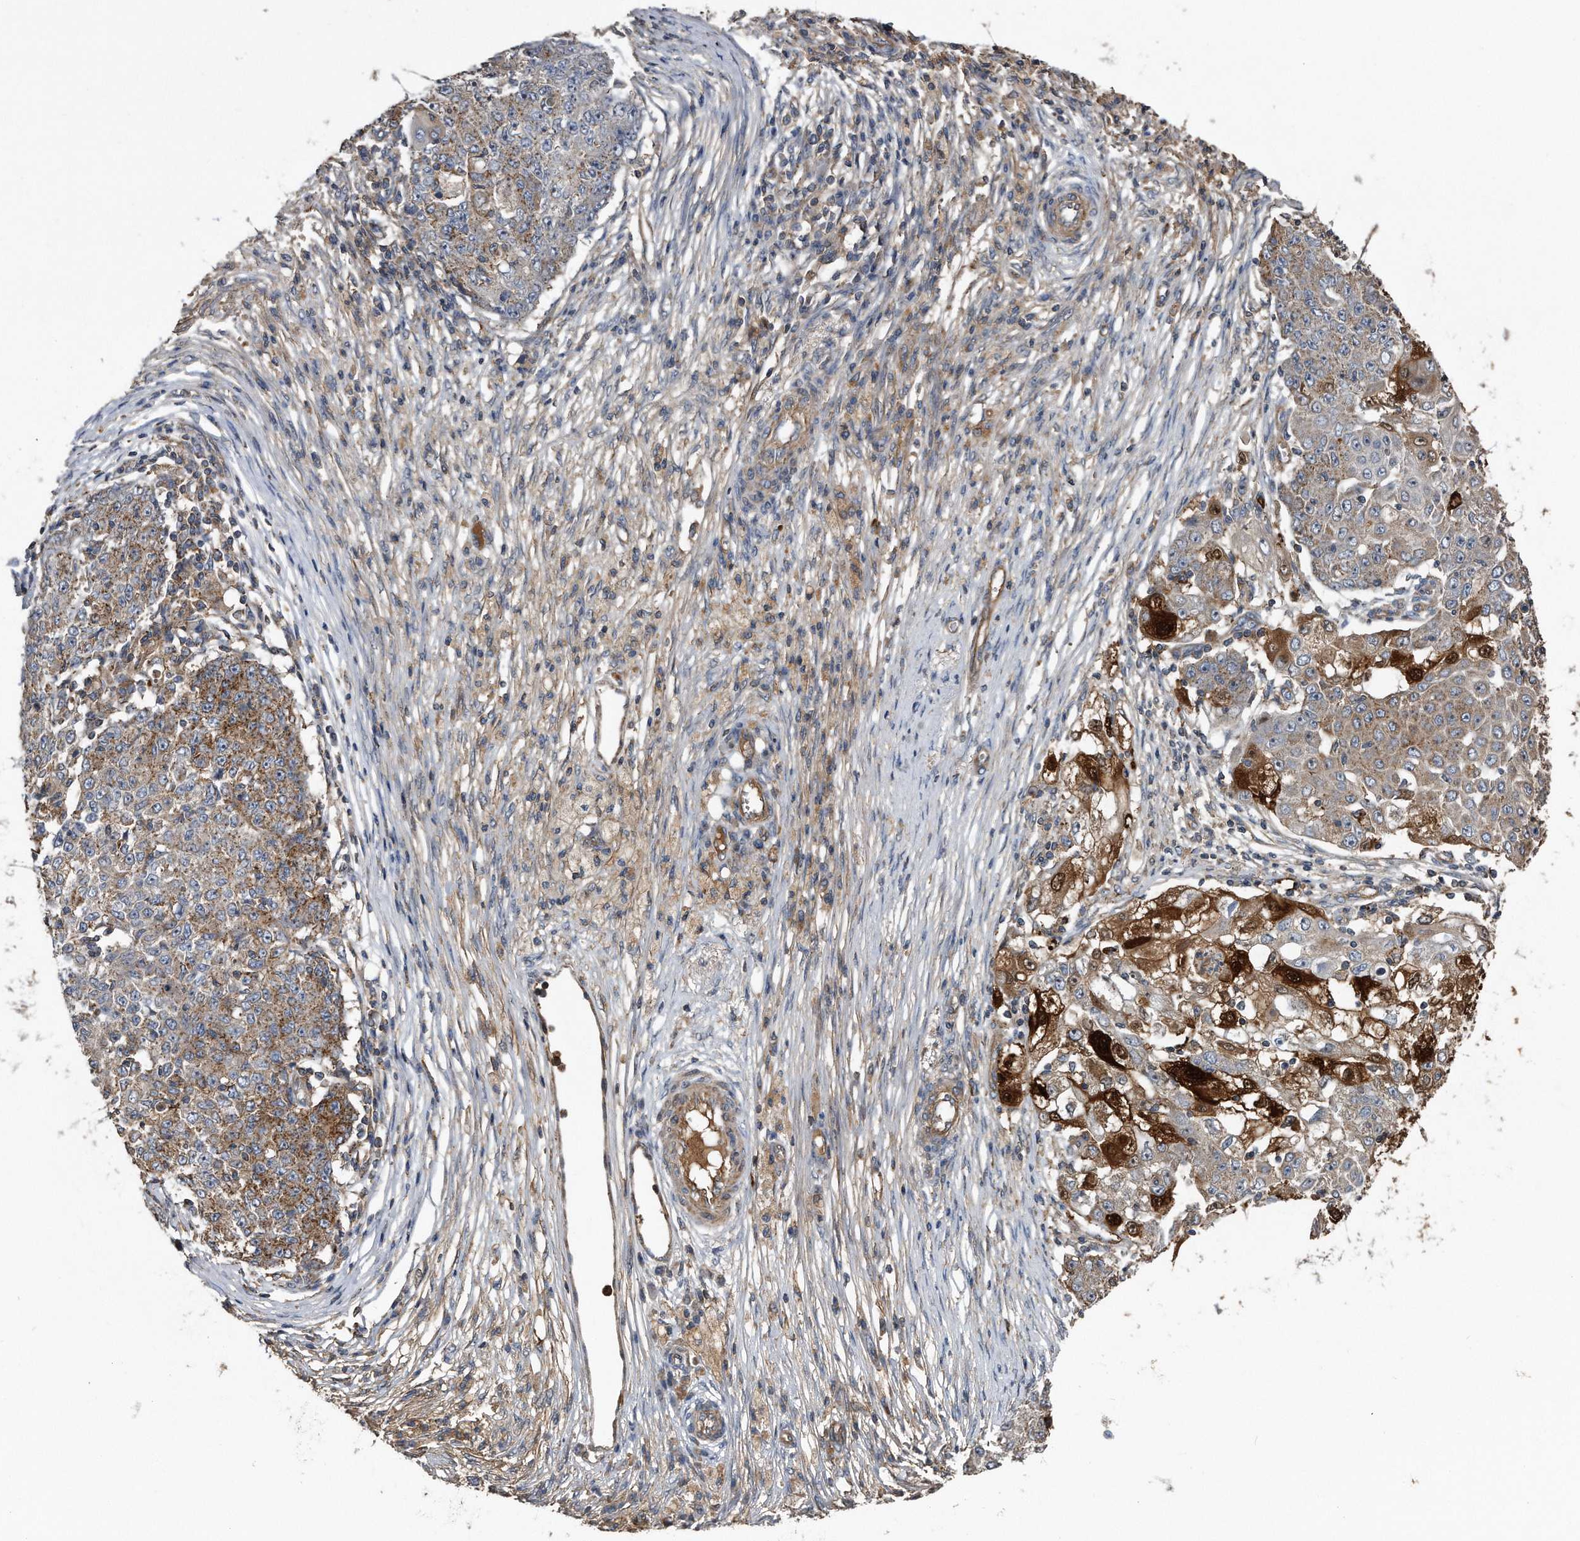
{"staining": {"intensity": "moderate", "quantity": "25%-75%", "location": "cytoplasmic/membranous,nuclear"}, "tissue": "ovarian cancer", "cell_type": "Tumor cells", "image_type": "cancer", "snomed": [{"axis": "morphology", "description": "Carcinoma, endometroid"}, {"axis": "topography", "description": "Ovary"}], "caption": "Immunohistochemistry (IHC) (DAB (3,3'-diaminobenzidine)) staining of ovarian cancer (endometroid carcinoma) exhibits moderate cytoplasmic/membranous and nuclear protein staining in about 25%-75% of tumor cells.", "gene": "KCND3", "patient": {"sex": "female", "age": 42}}